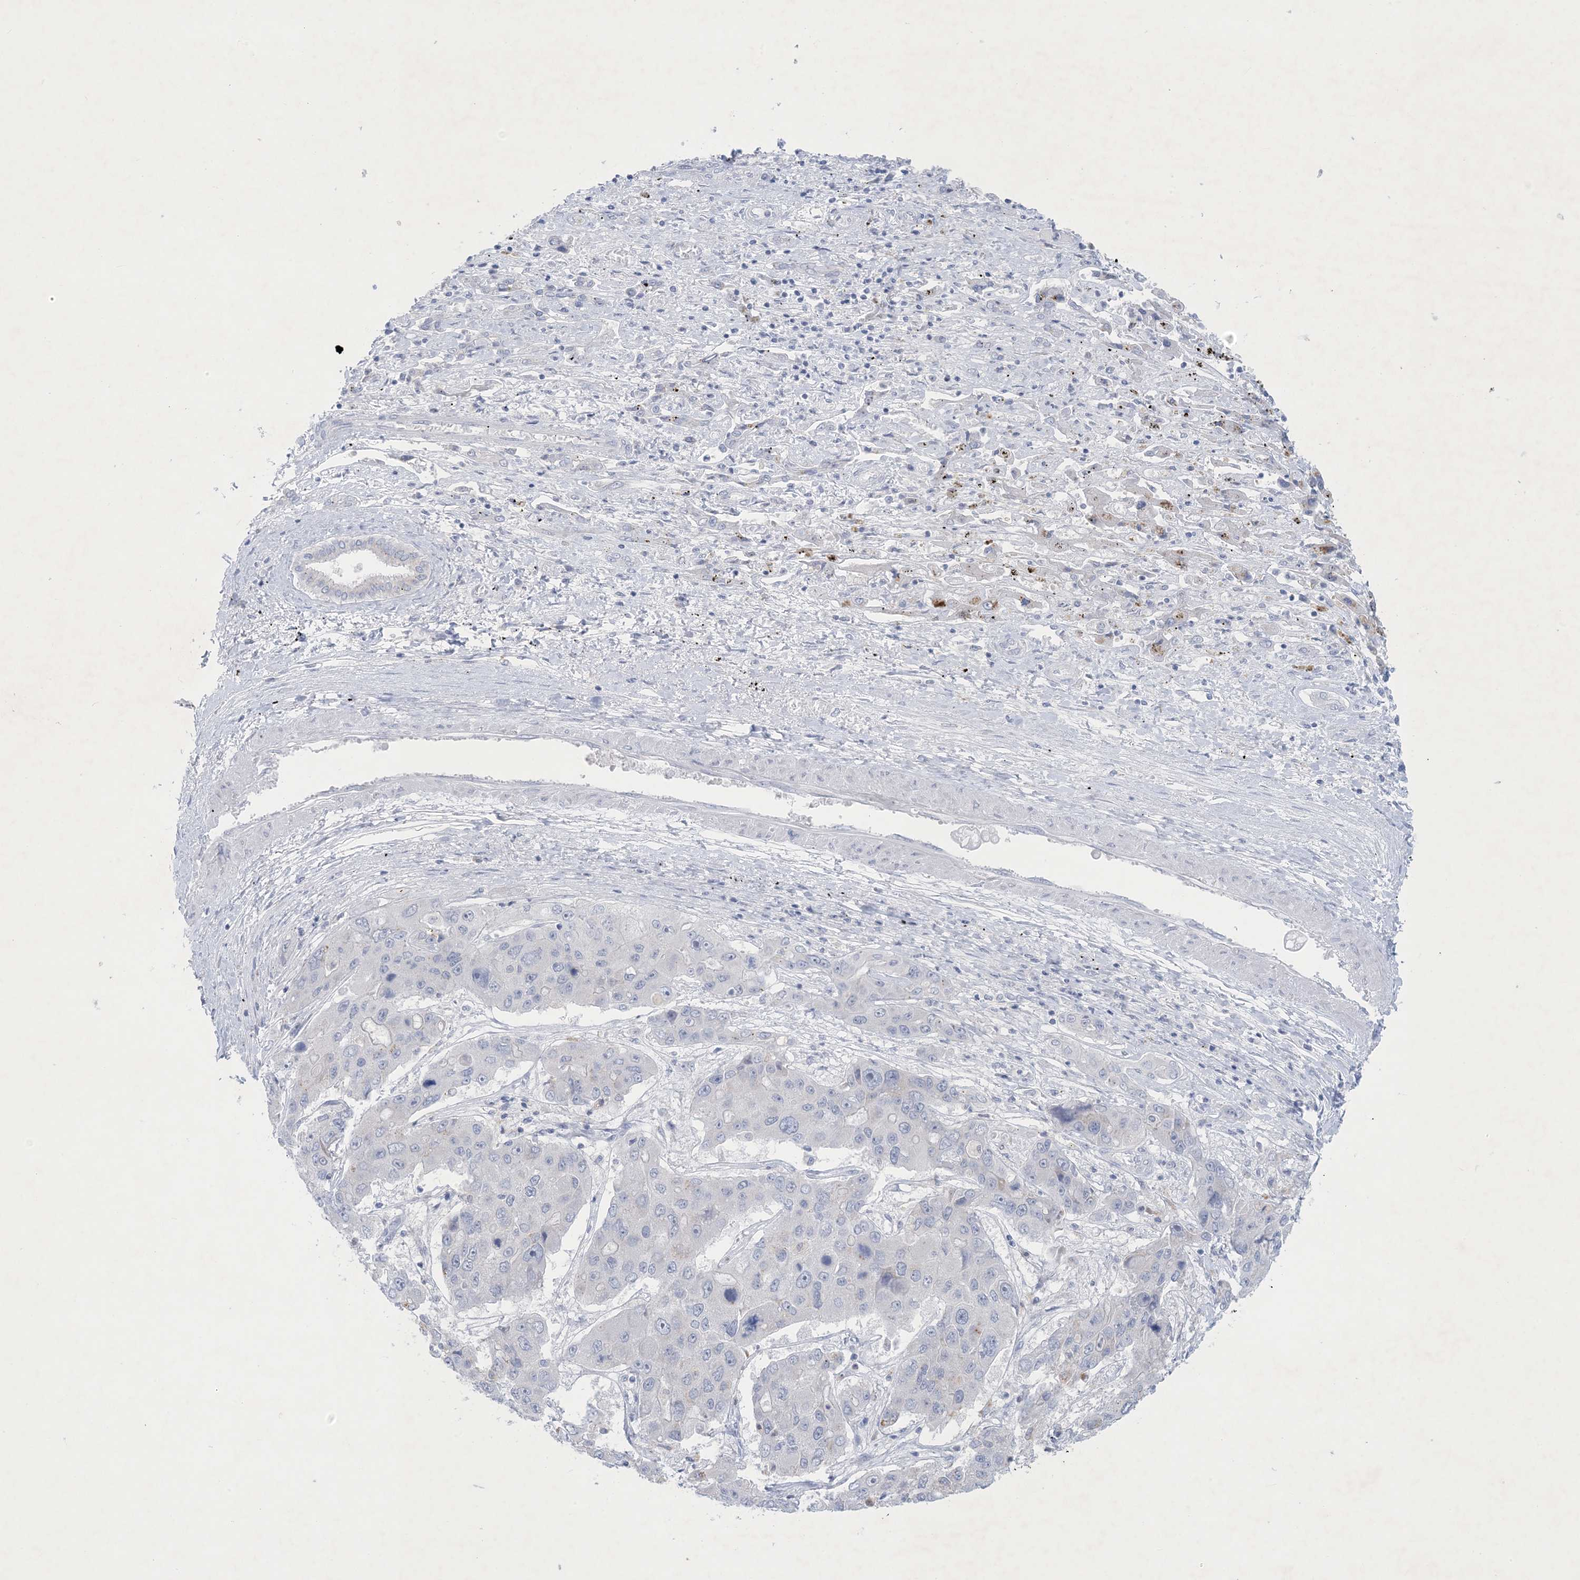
{"staining": {"intensity": "negative", "quantity": "none", "location": "none"}, "tissue": "liver cancer", "cell_type": "Tumor cells", "image_type": "cancer", "snomed": [{"axis": "morphology", "description": "Cholangiocarcinoma"}, {"axis": "topography", "description": "Liver"}], "caption": "Immunohistochemistry (IHC) histopathology image of neoplastic tissue: liver cancer stained with DAB (3,3'-diaminobenzidine) demonstrates no significant protein staining in tumor cells. (DAB immunohistochemistry with hematoxylin counter stain).", "gene": "GABRG1", "patient": {"sex": "male", "age": 67}}